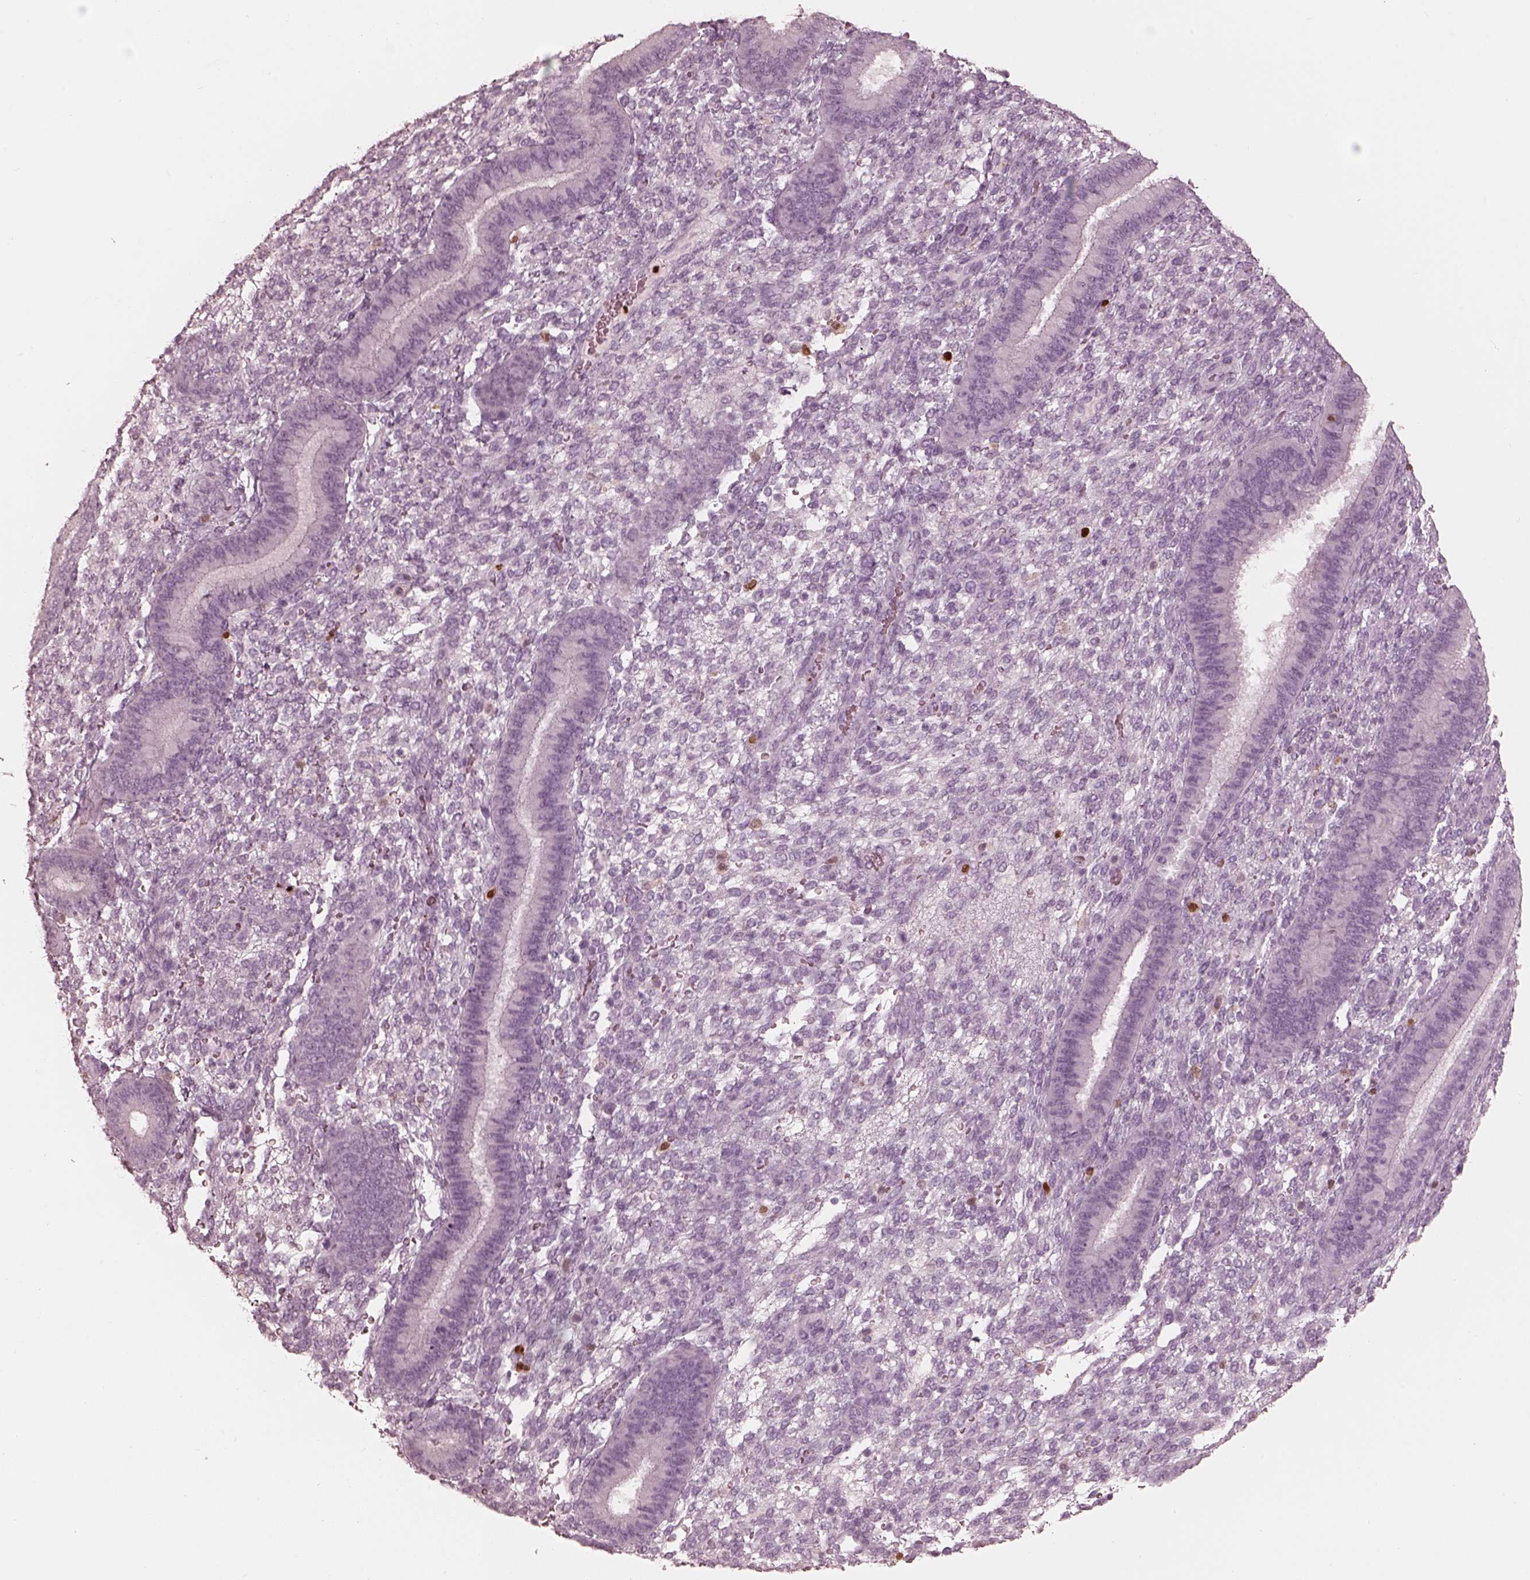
{"staining": {"intensity": "negative", "quantity": "none", "location": "none"}, "tissue": "endometrium", "cell_type": "Cells in endometrial stroma", "image_type": "normal", "snomed": [{"axis": "morphology", "description": "Normal tissue, NOS"}, {"axis": "topography", "description": "Endometrium"}], "caption": "A photomicrograph of human endometrium is negative for staining in cells in endometrial stroma. The staining was performed using DAB (3,3'-diaminobenzidine) to visualize the protein expression in brown, while the nuclei were stained in blue with hematoxylin (Magnification: 20x).", "gene": "ALOX5", "patient": {"sex": "female", "age": 39}}